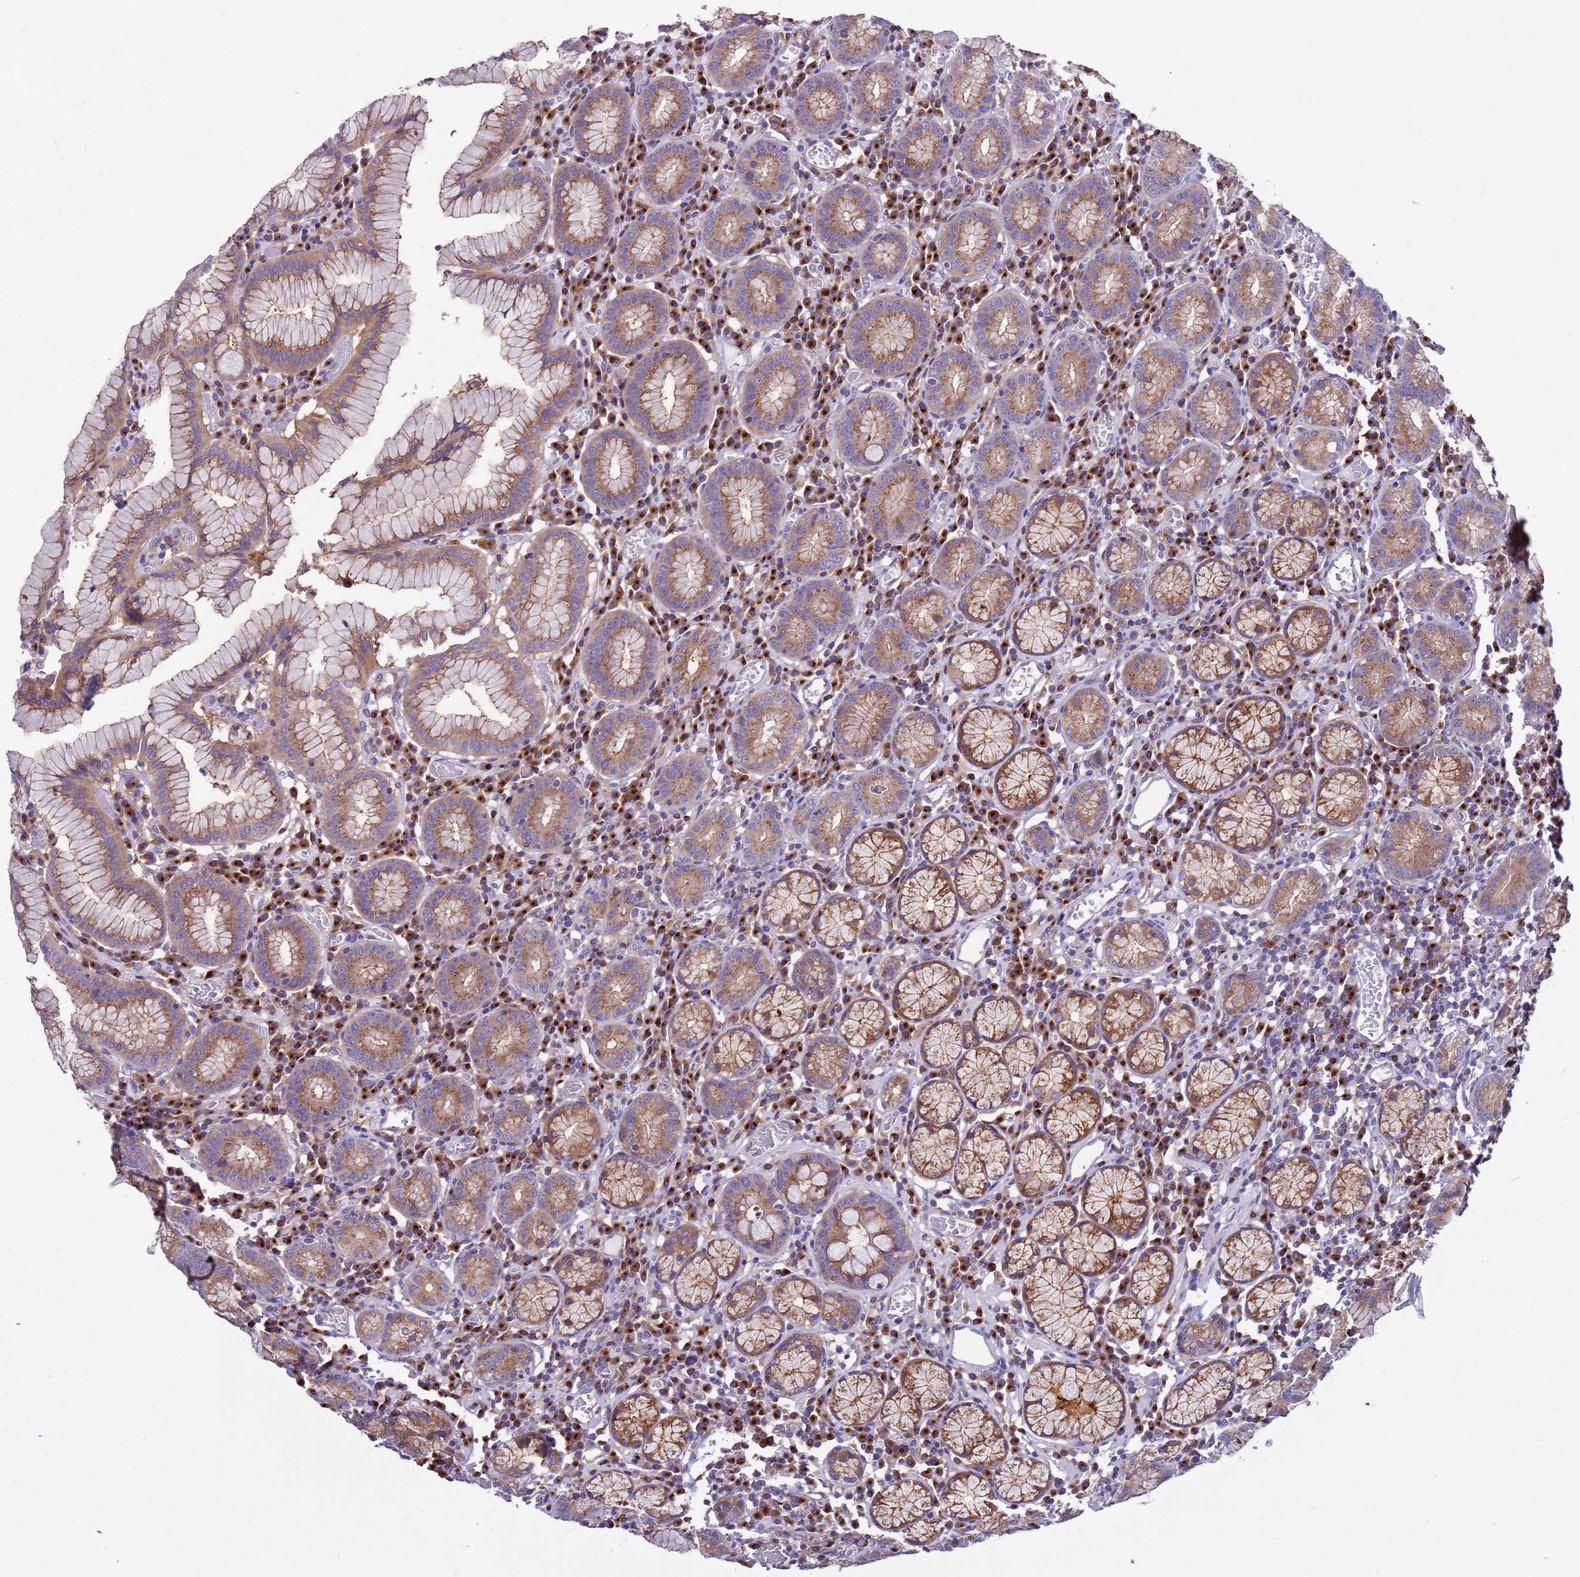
{"staining": {"intensity": "moderate", "quantity": ">75%", "location": "cytoplasmic/membranous"}, "tissue": "stomach", "cell_type": "Glandular cells", "image_type": "normal", "snomed": [{"axis": "morphology", "description": "Normal tissue, NOS"}, {"axis": "topography", "description": "Stomach"}], "caption": "Immunohistochemistry staining of unremarkable stomach, which displays medium levels of moderate cytoplasmic/membranous staining in about >75% of glandular cells indicating moderate cytoplasmic/membranous protein expression. The staining was performed using DAB (brown) for protein detection and nuclei were counterstained in hematoxylin (blue).", "gene": "ANAPC1", "patient": {"sex": "male", "age": 55}}